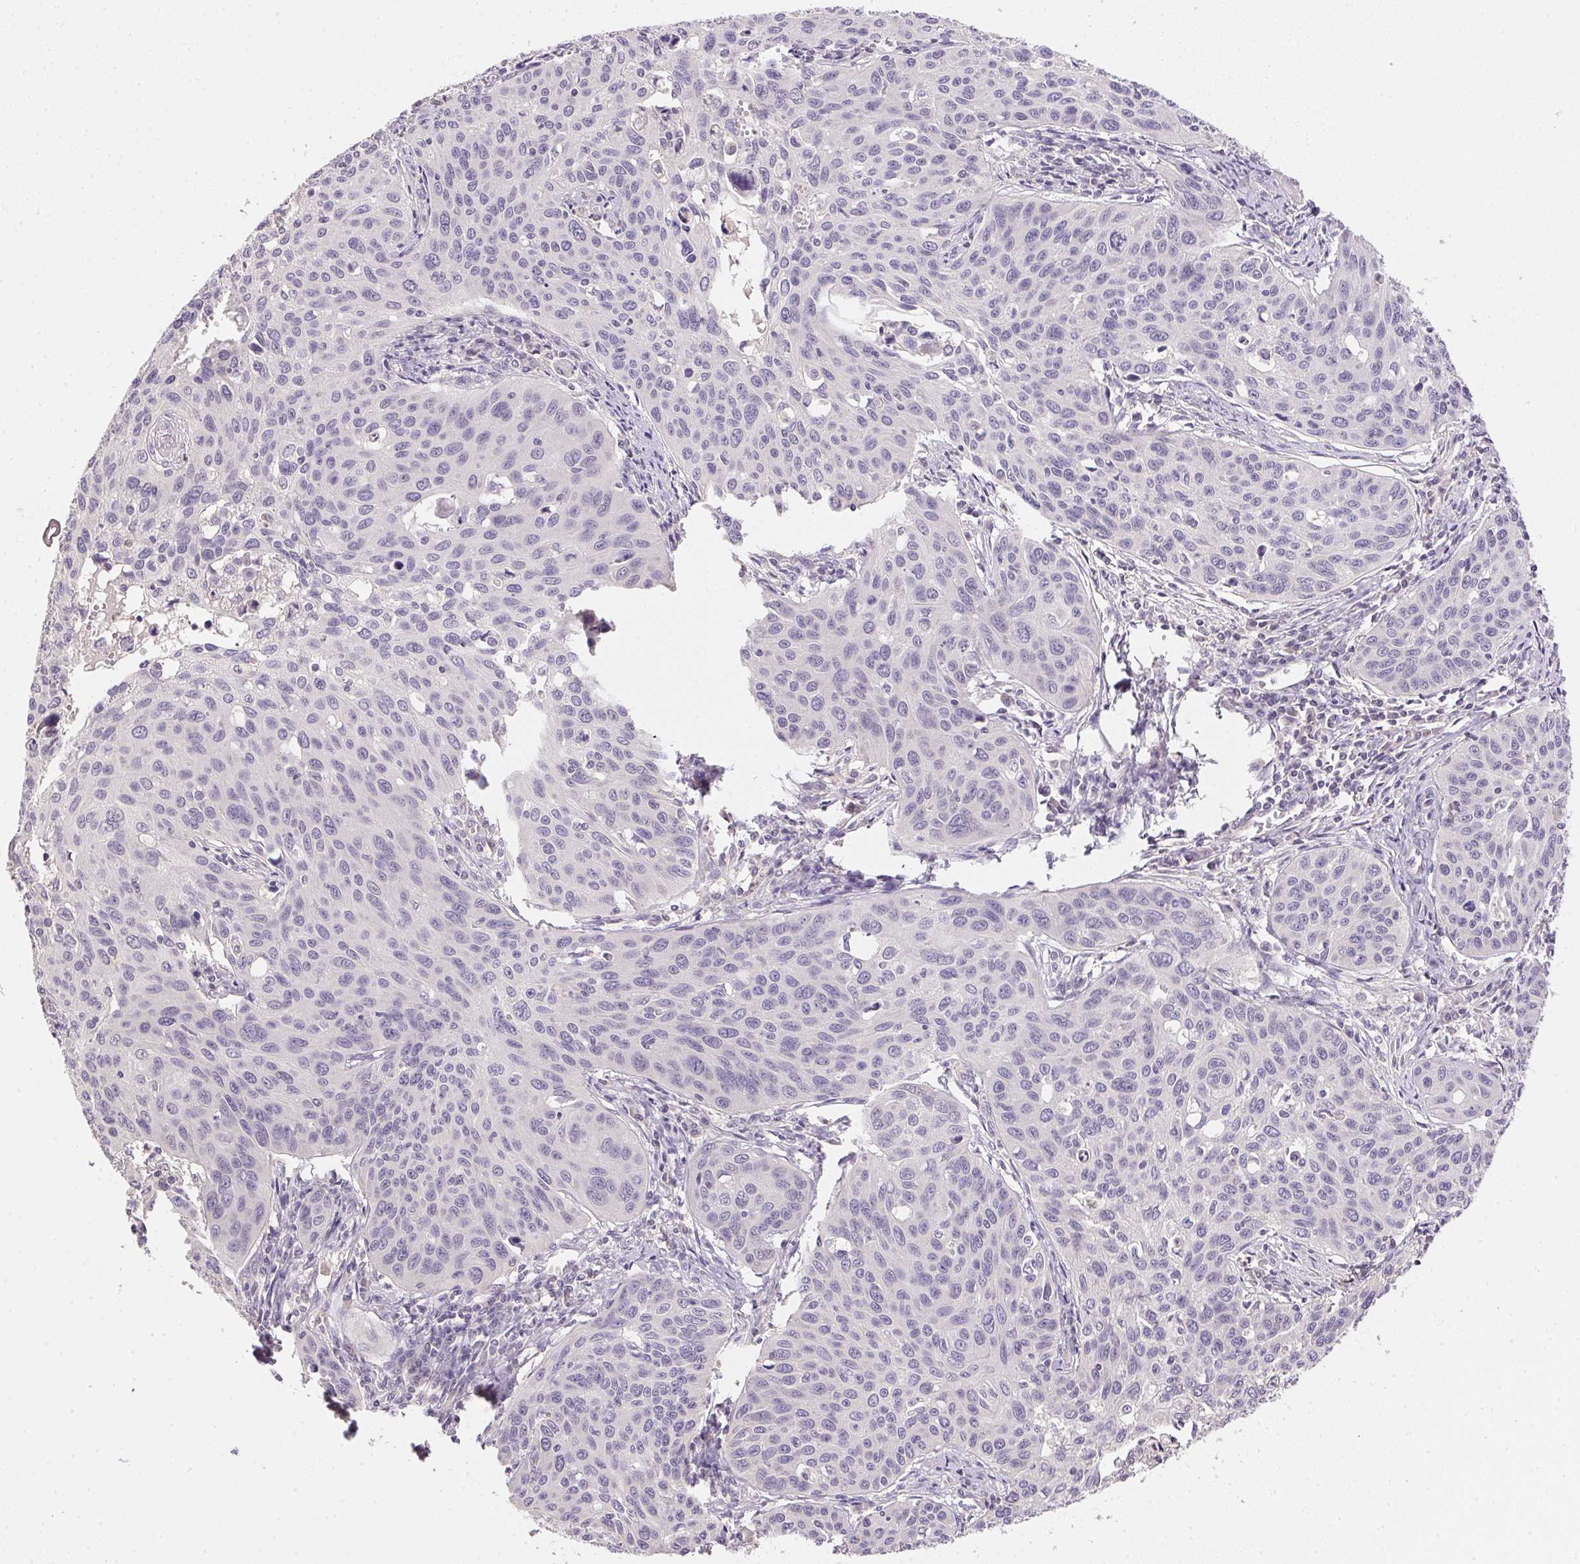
{"staining": {"intensity": "negative", "quantity": "none", "location": "none"}, "tissue": "cervical cancer", "cell_type": "Tumor cells", "image_type": "cancer", "snomed": [{"axis": "morphology", "description": "Squamous cell carcinoma, NOS"}, {"axis": "topography", "description": "Cervix"}], "caption": "Tumor cells are negative for brown protein staining in cervical cancer (squamous cell carcinoma).", "gene": "ALDH8A1", "patient": {"sex": "female", "age": 31}}